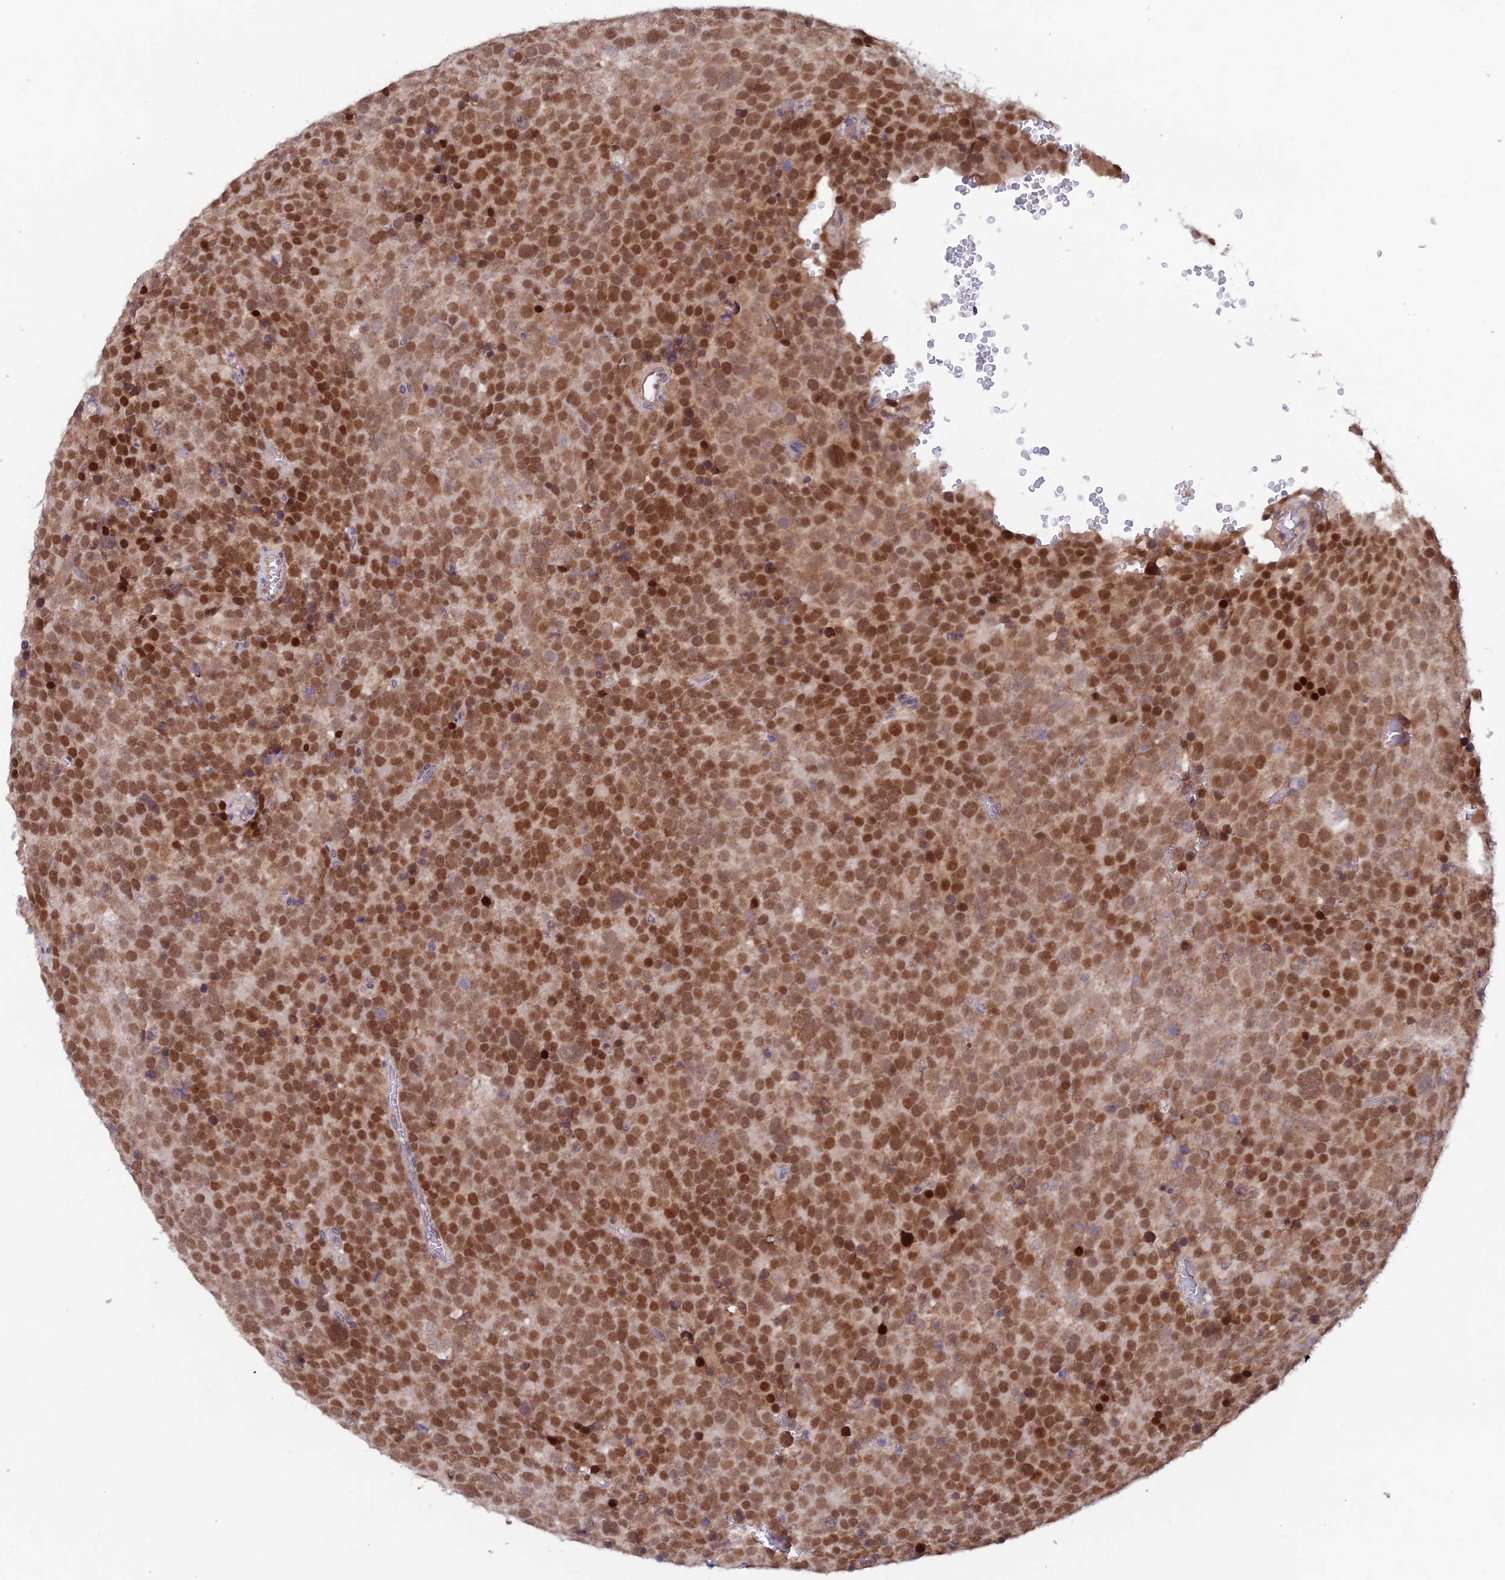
{"staining": {"intensity": "moderate", "quantity": ">75%", "location": "nuclear"}, "tissue": "testis cancer", "cell_type": "Tumor cells", "image_type": "cancer", "snomed": [{"axis": "morphology", "description": "Seminoma, NOS"}, {"axis": "topography", "description": "Testis"}], "caption": "Testis cancer stained for a protein exhibits moderate nuclear positivity in tumor cells.", "gene": "FASTKD5", "patient": {"sex": "male", "age": 71}}